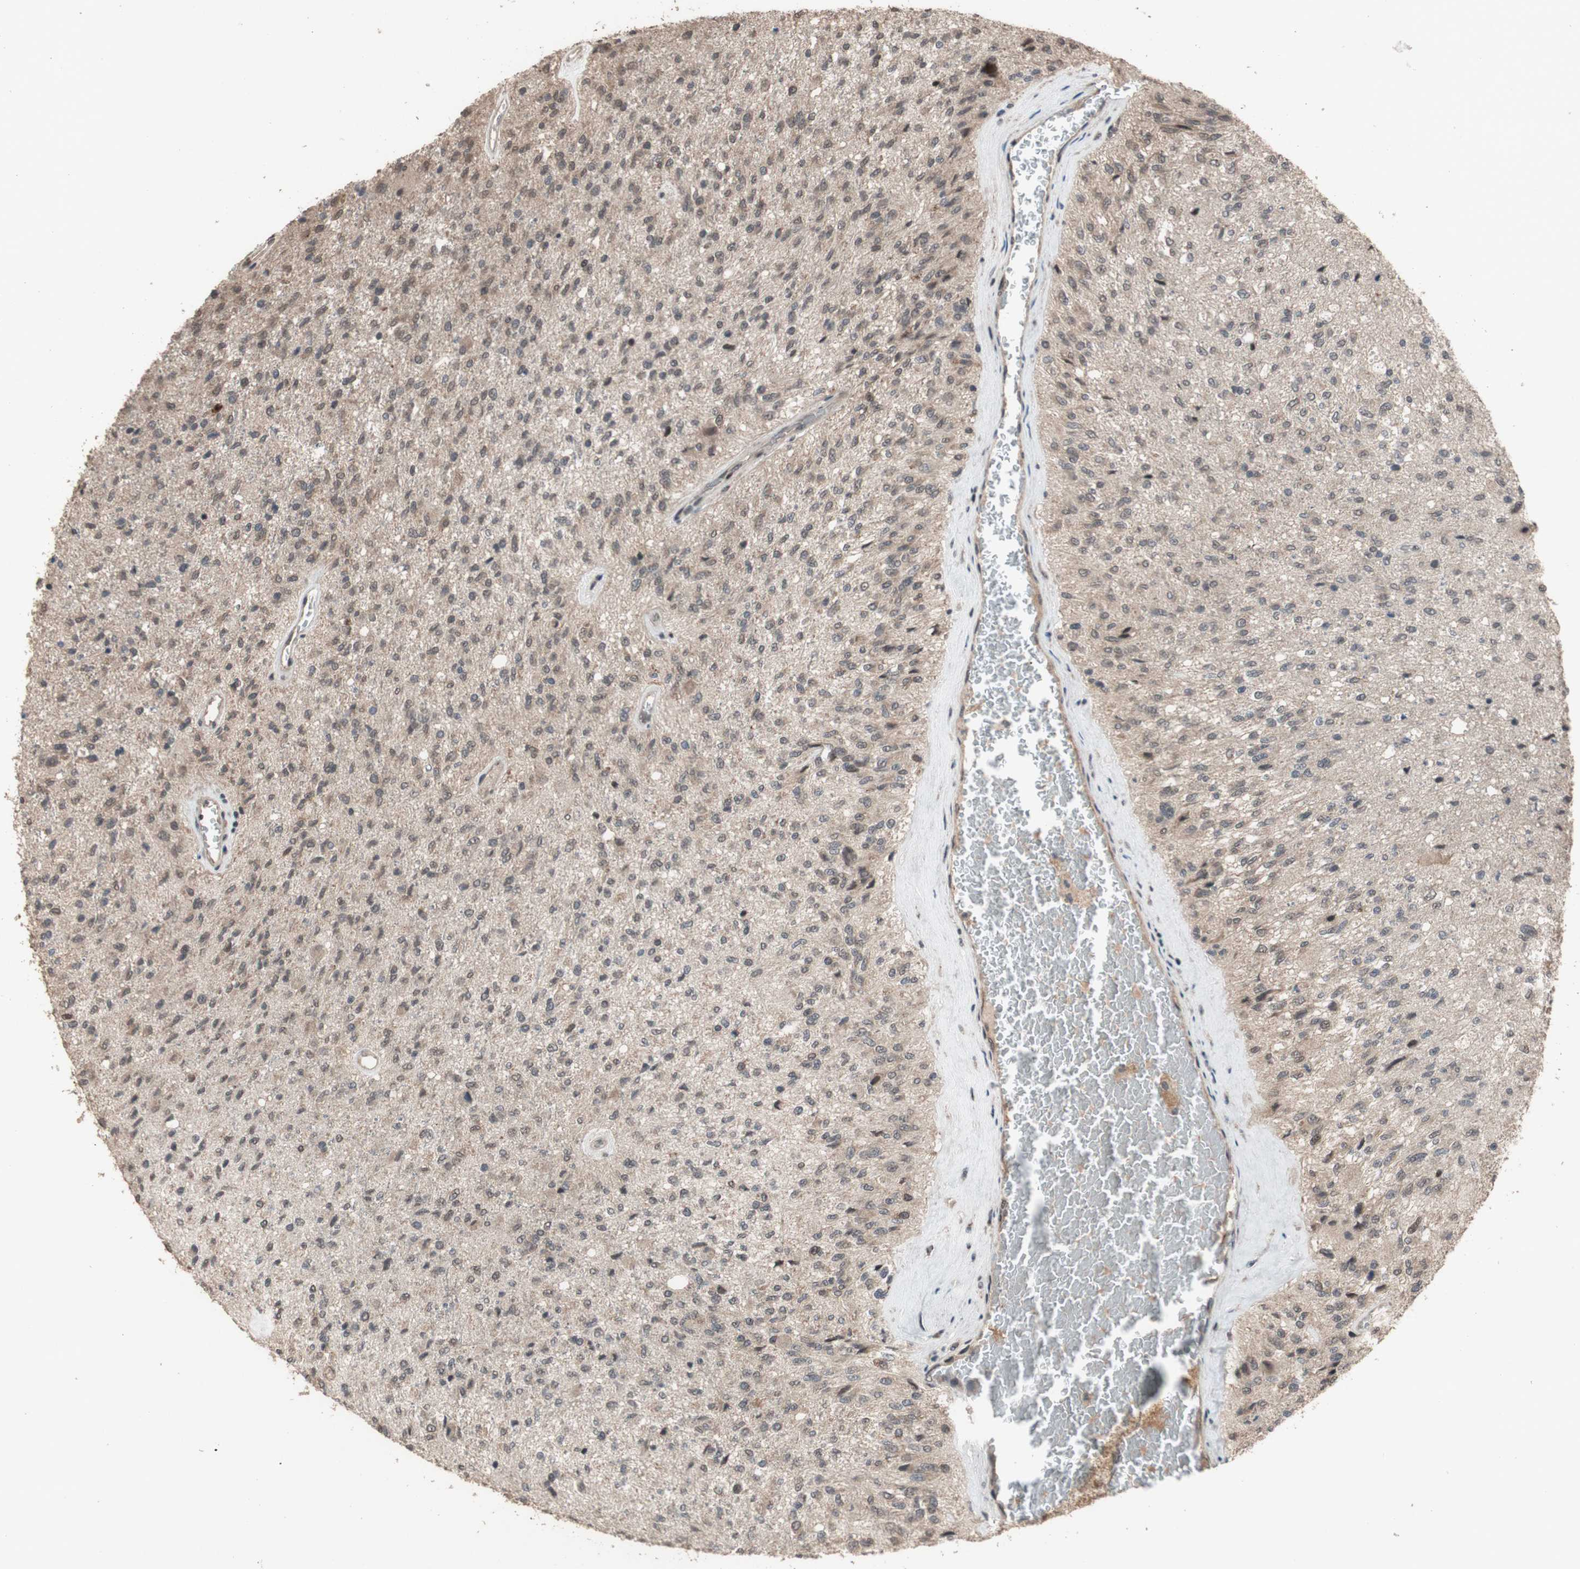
{"staining": {"intensity": "weak", "quantity": ">75%", "location": "cytoplasmic/membranous"}, "tissue": "glioma", "cell_type": "Tumor cells", "image_type": "cancer", "snomed": [{"axis": "morphology", "description": "Normal tissue, NOS"}, {"axis": "morphology", "description": "Glioma, malignant, High grade"}, {"axis": "topography", "description": "Cerebral cortex"}], "caption": "Tumor cells show low levels of weak cytoplasmic/membranous staining in about >75% of cells in glioma.", "gene": "KANSL1", "patient": {"sex": "male", "age": 77}}